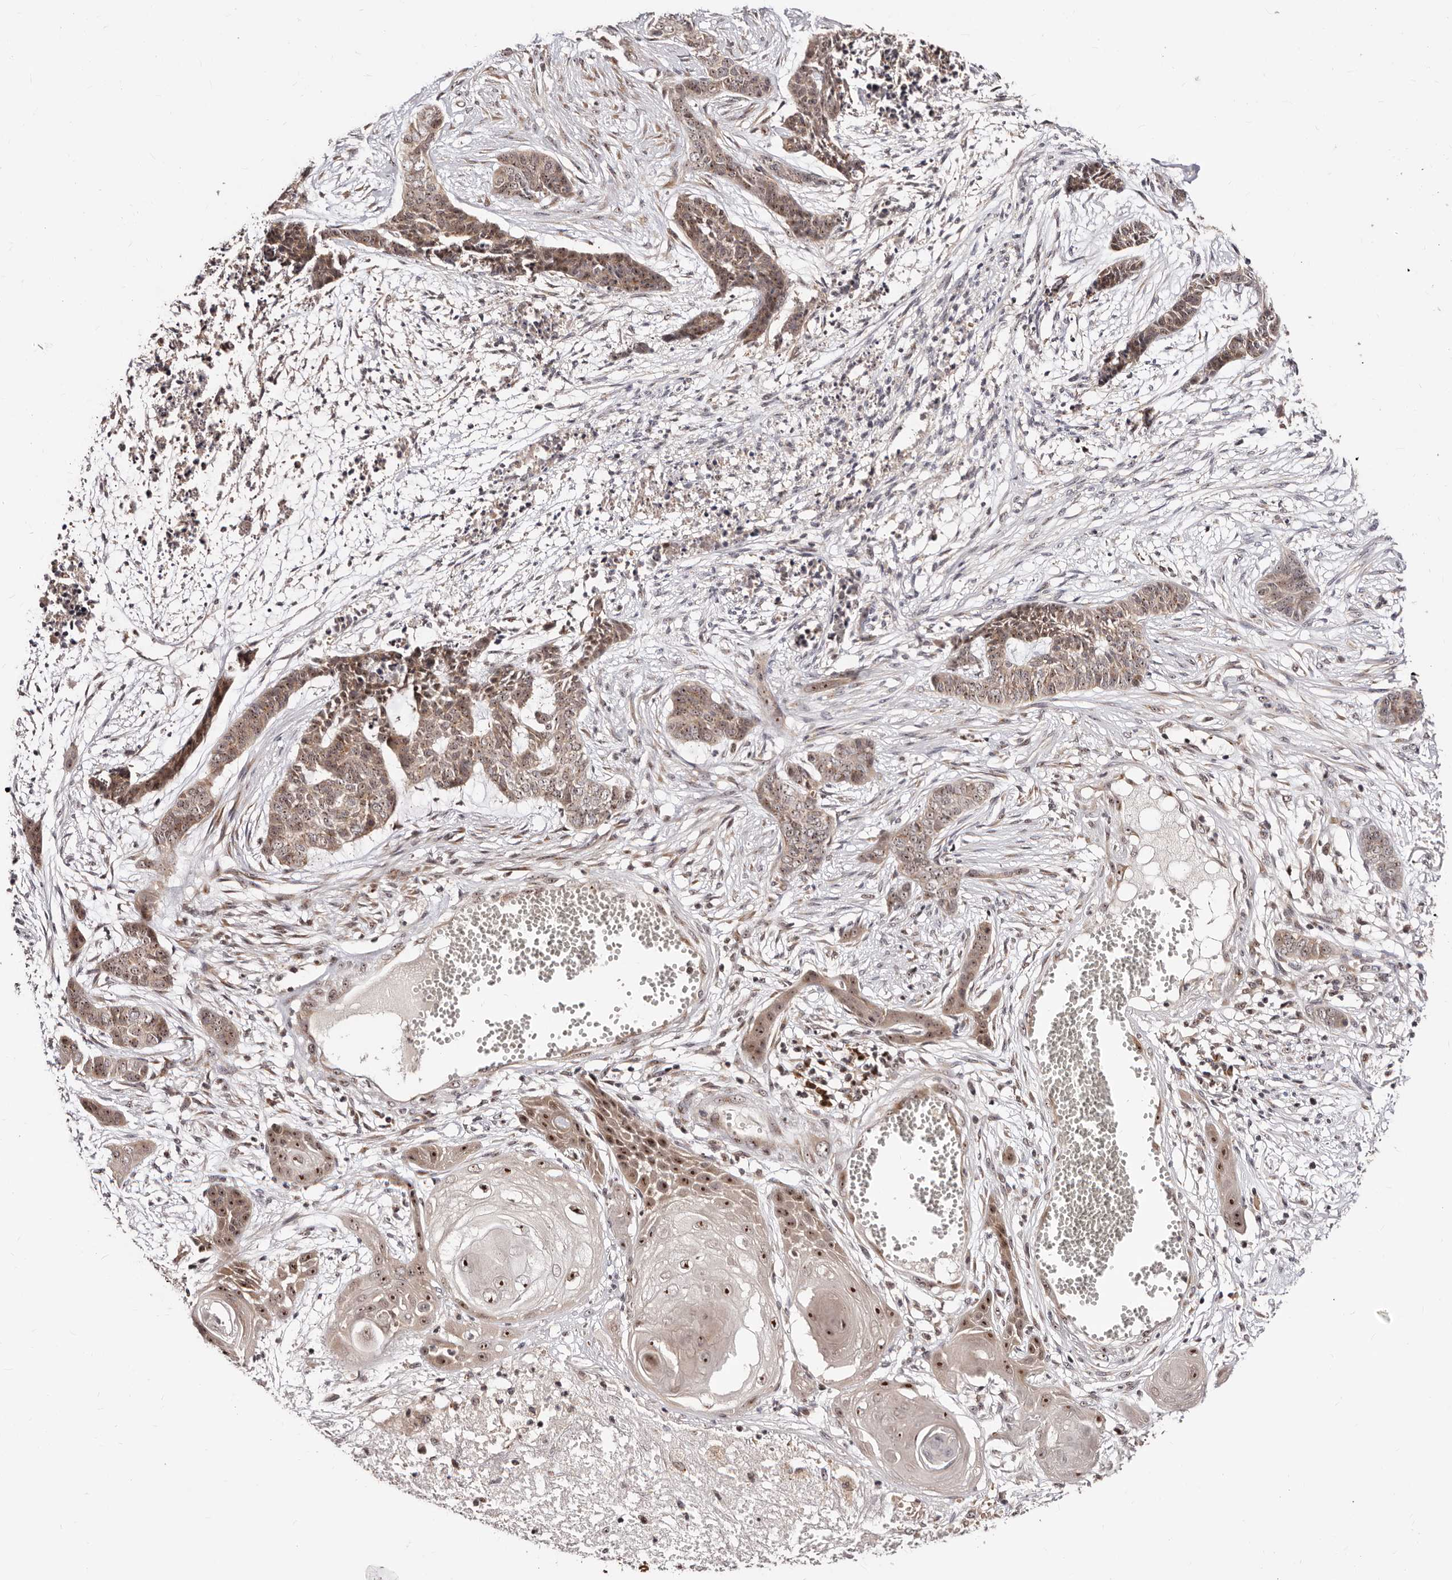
{"staining": {"intensity": "moderate", "quantity": ">75%", "location": "cytoplasmic/membranous,nuclear"}, "tissue": "skin cancer", "cell_type": "Tumor cells", "image_type": "cancer", "snomed": [{"axis": "morphology", "description": "Basal cell carcinoma"}, {"axis": "topography", "description": "Skin"}], "caption": "Immunohistochemistry (IHC) image of neoplastic tissue: skin basal cell carcinoma stained using IHC demonstrates medium levels of moderate protein expression localized specifically in the cytoplasmic/membranous and nuclear of tumor cells, appearing as a cytoplasmic/membranous and nuclear brown color.", "gene": "APOL6", "patient": {"sex": "female", "age": 64}}